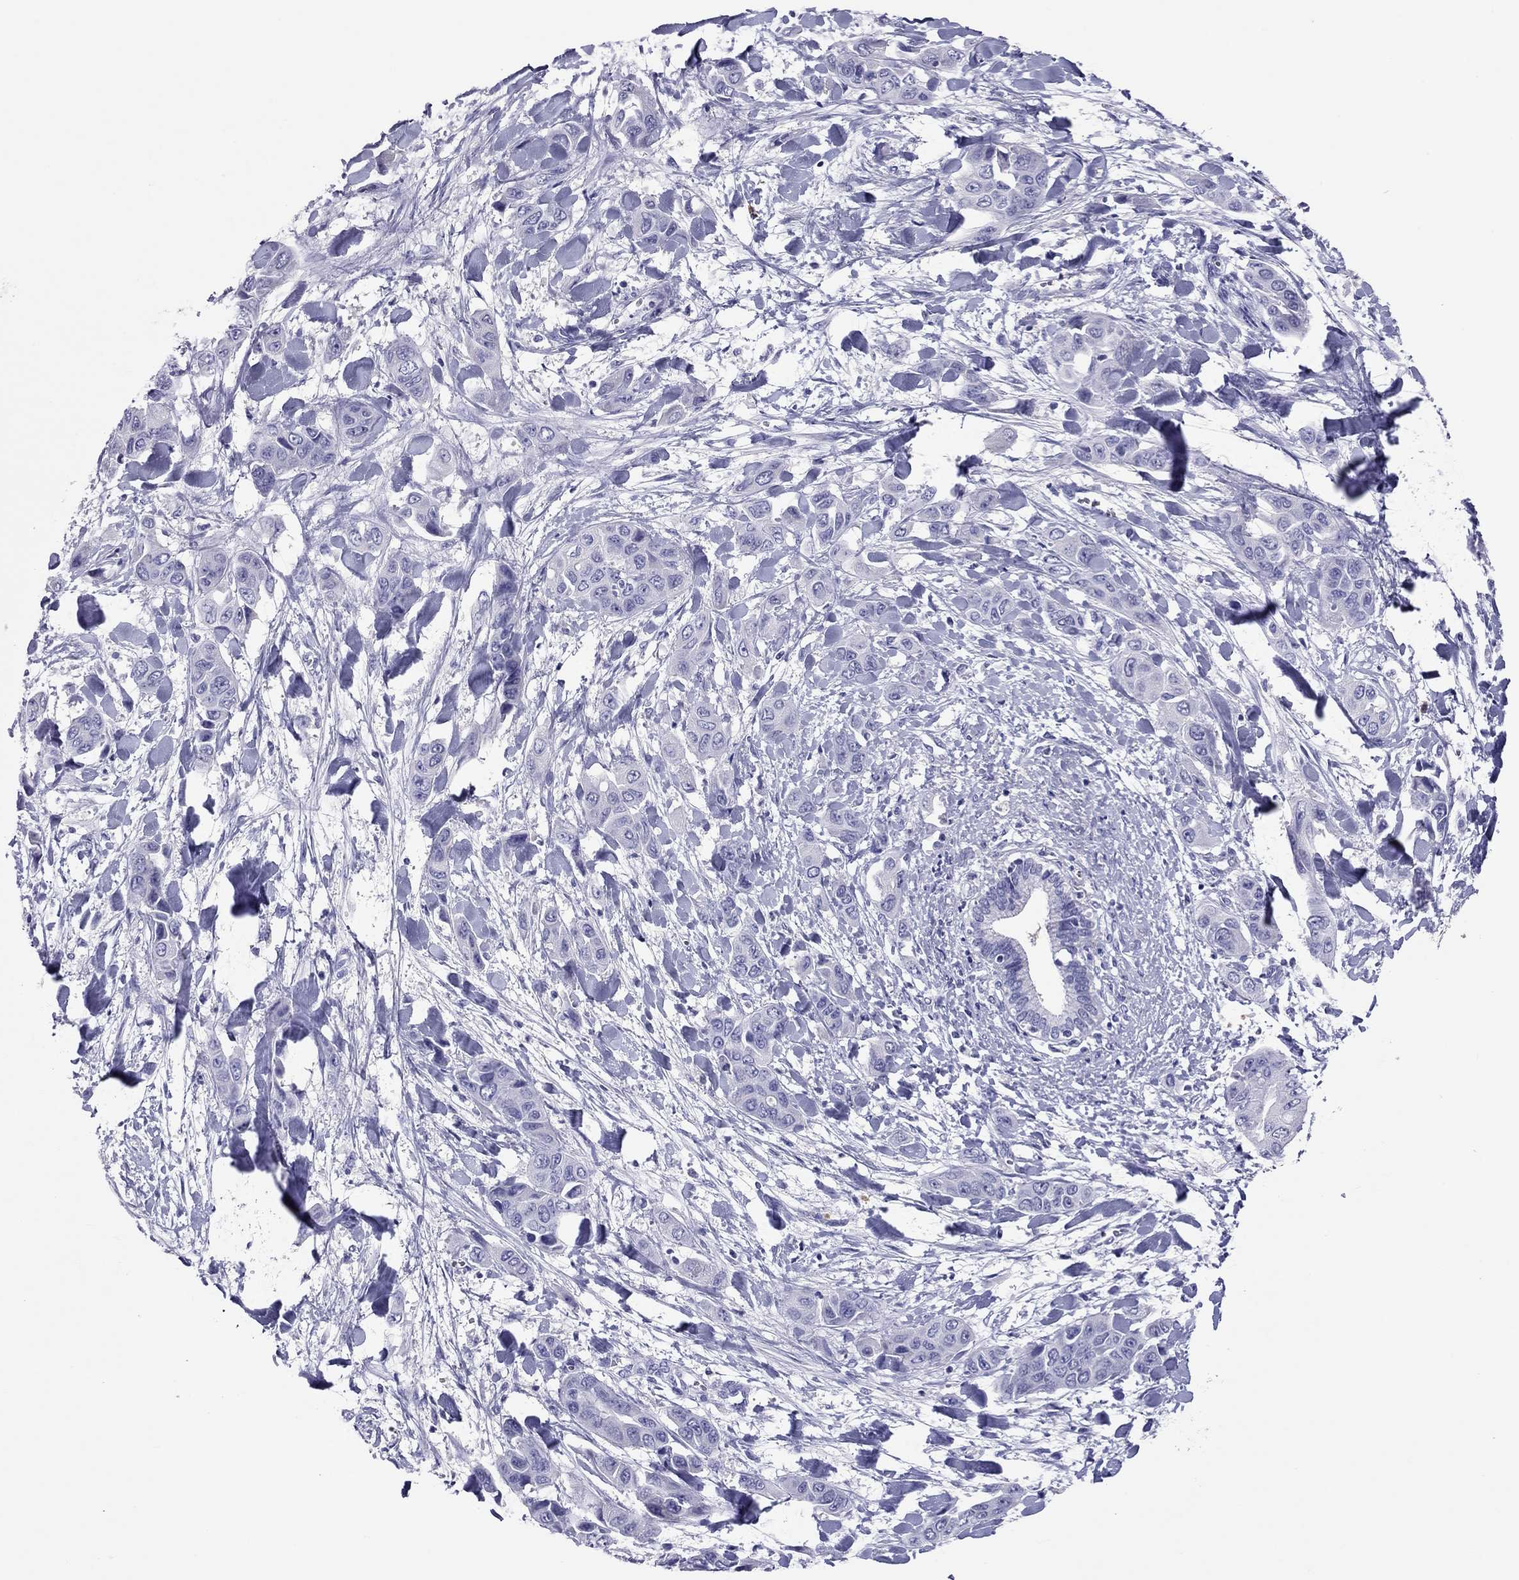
{"staining": {"intensity": "negative", "quantity": "none", "location": "none"}, "tissue": "liver cancer", "cell_type": "Tumor cells", "image_type": "cancer", "snomed": [{"axis": "morphology", "description": "Cholangiocarcinoma"}, {"axis": "topography", "description": "Liver"}], "caption": "This is a histopathology image of immunohistochemistry staining of liver cancer, which shows no positivity in tumor cells. (IHC, brightfield microscopy, high magnification).", "gene": "CALHM1", "patient": {"sex": "female", "age": 52}}